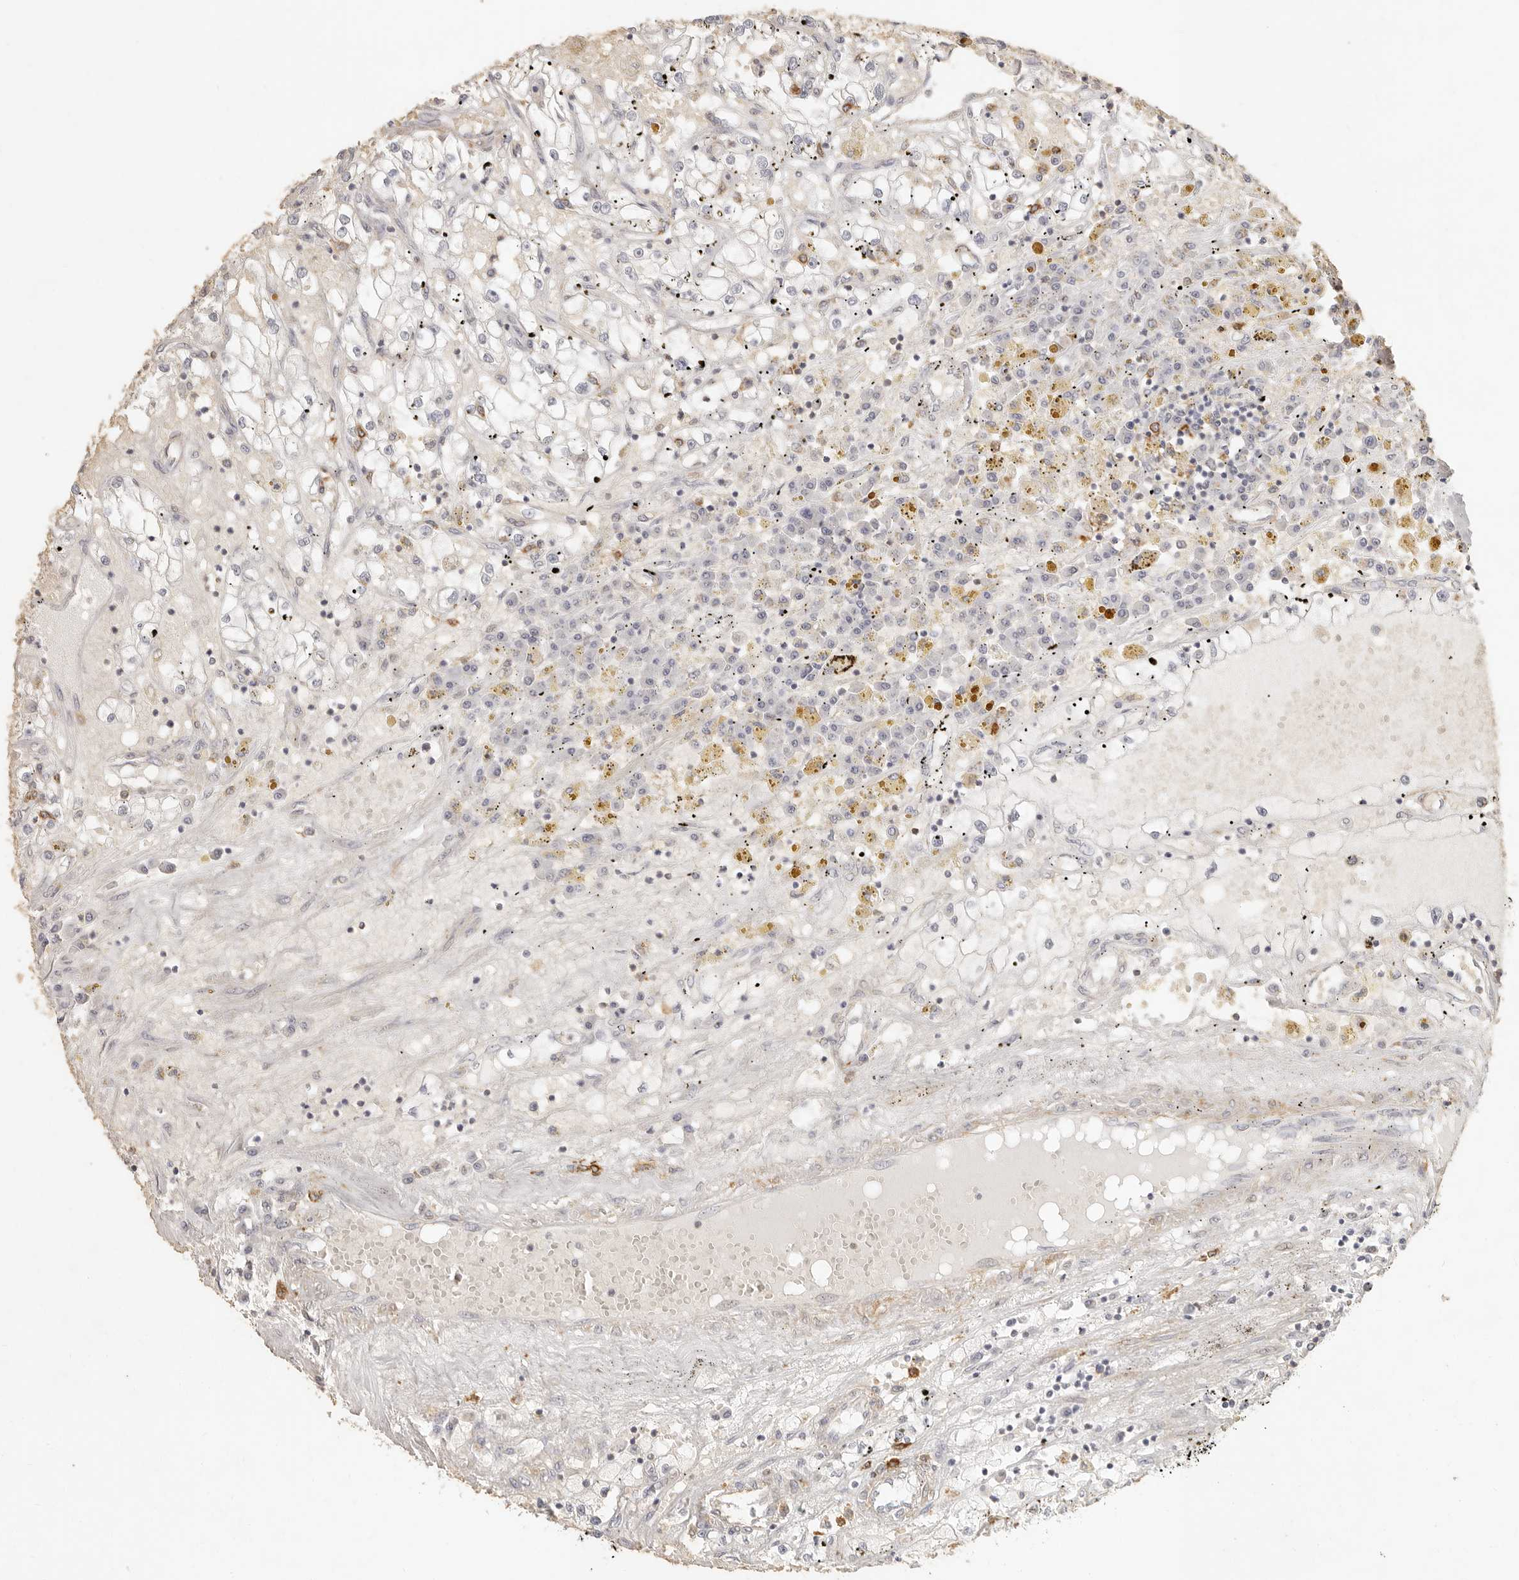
{"staining": {"intensity": "negative", "quantity": "none", "location": "none"}, "tissue": "renal cancer", "cell_type": "Tumor cells", "image_type": "cancer", "snomed": [{"axis": "morphology", "description": "Adenocarcinoma, NOS"}, {"axis": "topography", "description": "Kidney"}], "caption": "An immunohistochemistry histopathology image of adenocarcinoma (renal) is shown. There is no staining in tumor cells of adenocarcinoma (renal).", "gene": "NIBAN1", "patient": {"sex": "male", "age": 56}}